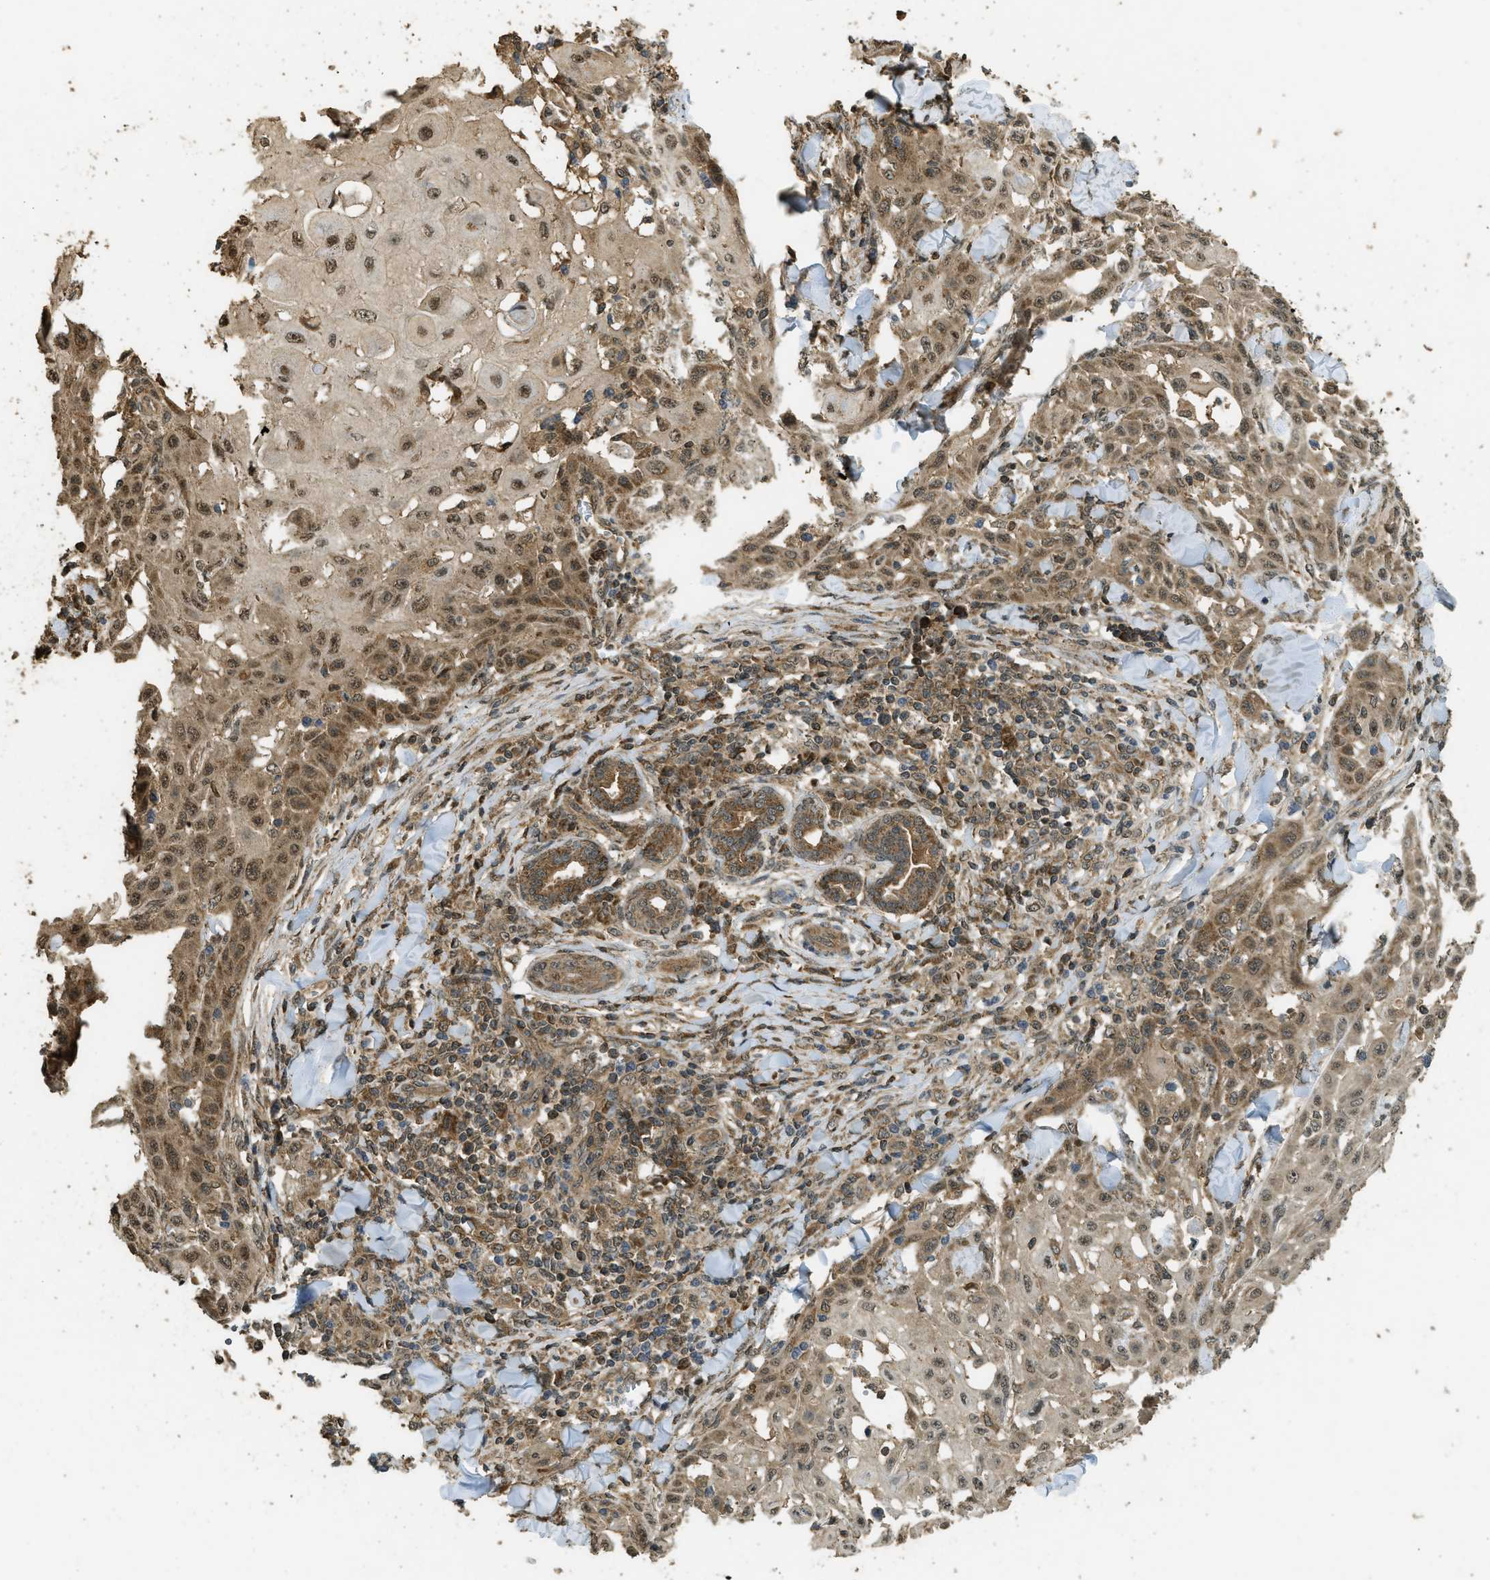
{"staining": {"intensity": "moderate", "quantity": ">75%", "location": "cytoplasmic/membranous,nuclear"}, "tissue": "skin cancer", "cell_type": "Tumor cells", "image_type": "cancer", "snomed": [{"axis": "morphology", "description": "Squamous cell carcinoma, NOS"}, {"axis": "topography", "description": "Skin"}], "caption": "Immunohistochemical staining of human squamous cell carcinoma (skin) reveals medium levels of moderate cytoplasmic/membranous and nuclear protein expression in approximately >75% of tumor cells.", "gene": "CTPS1", "patient": {"sex": "male", "age": 24}}